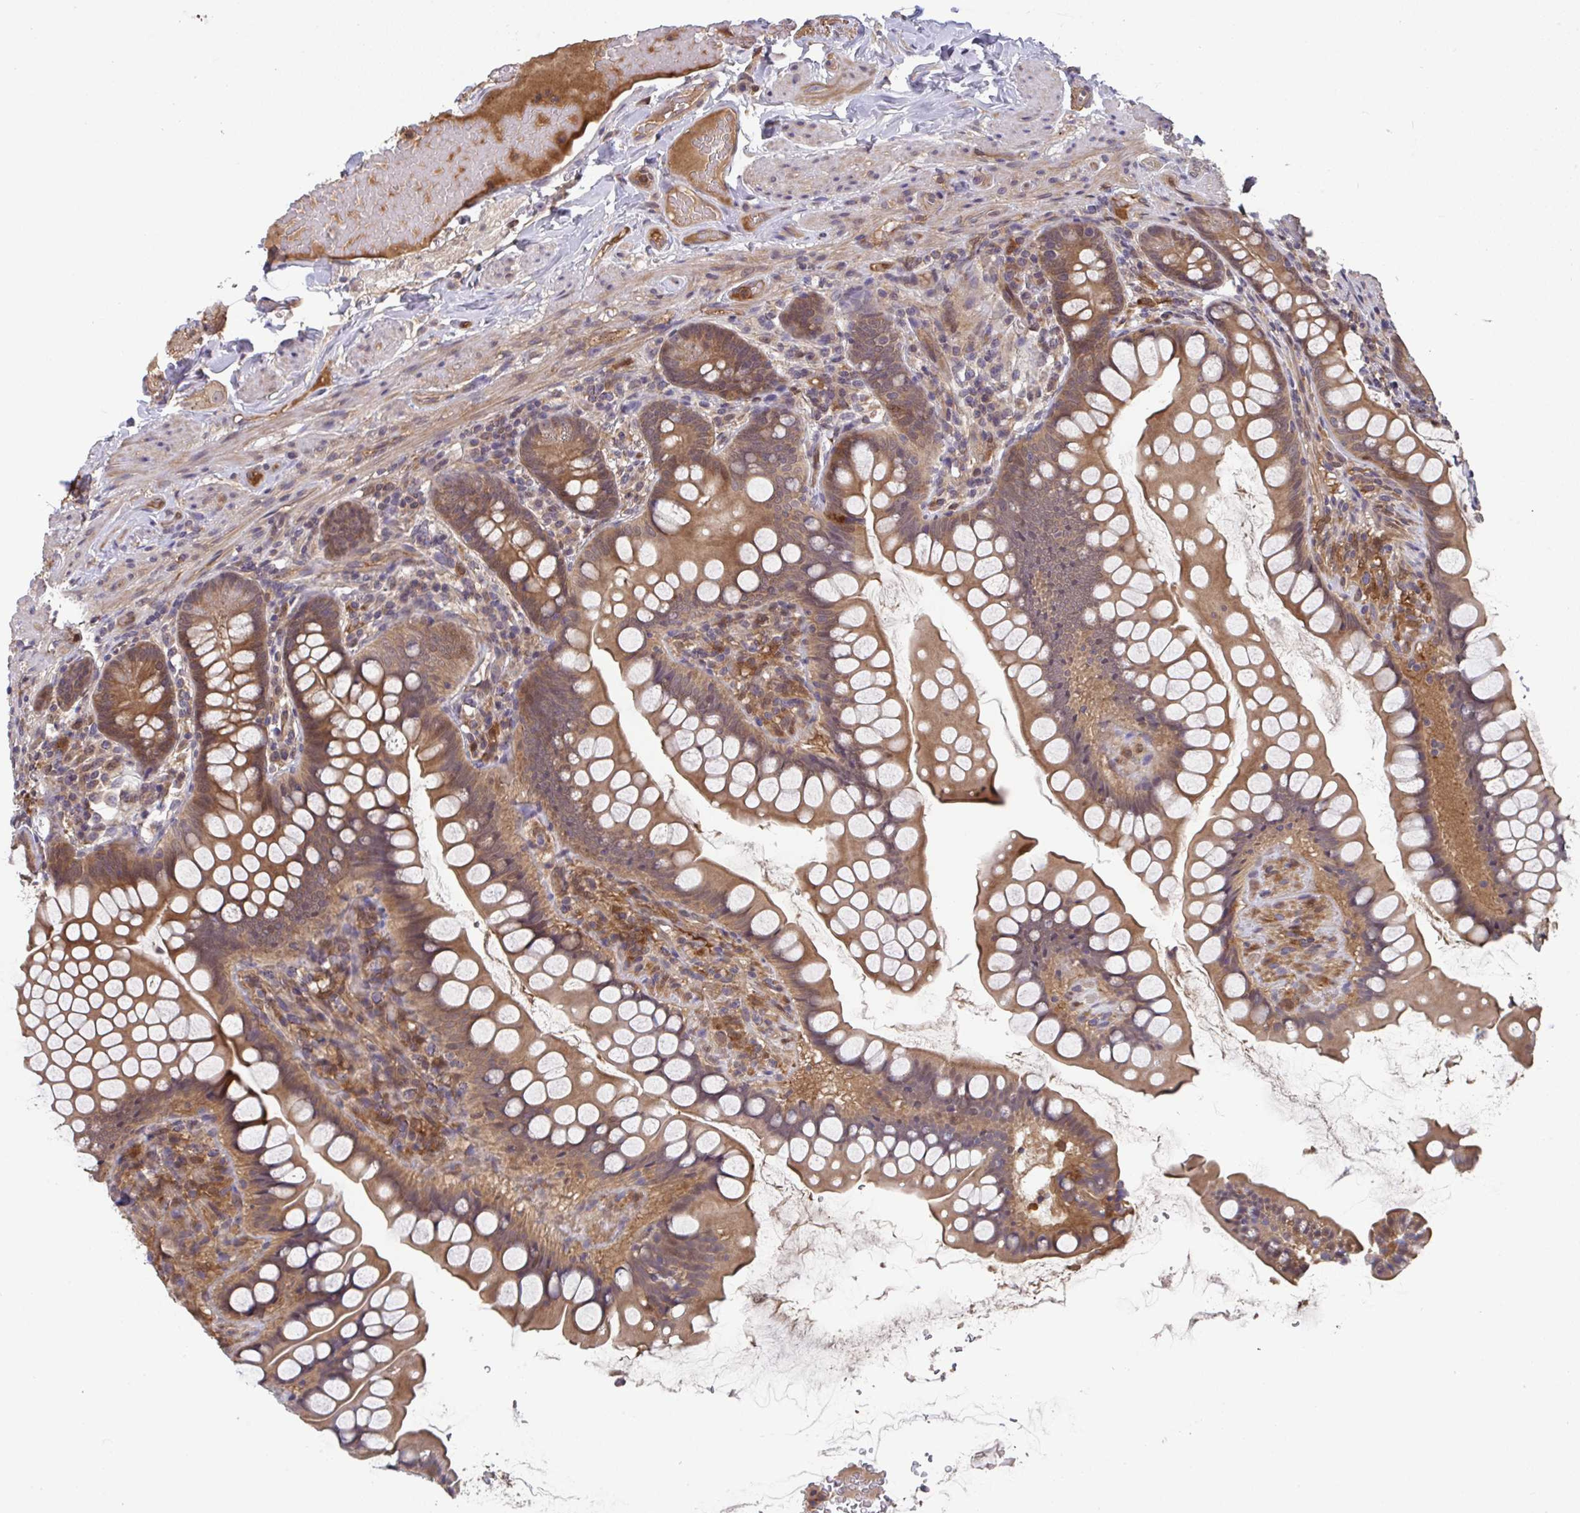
{"staining": {"intensity": "moderate", "quantity": ">75%", "location": "cytoplasmic/membranous"}, "tissue": "small intestine", "cell_type": "Glandular cells", "image_type": "normal", "snomed": [{"axis": "morphology", "description": "Normal tissue, NOS"}, {"axis": "topography", "description": "Small intestine"}], "caption": "Moderate cytoplasmic/membranous protein staining is identified in approximately >75% of glandular cells in small intestine. Nuclei are stained in blue.", "gene": "TIGAR", "patient": {"sex": "male", "age": 70}}